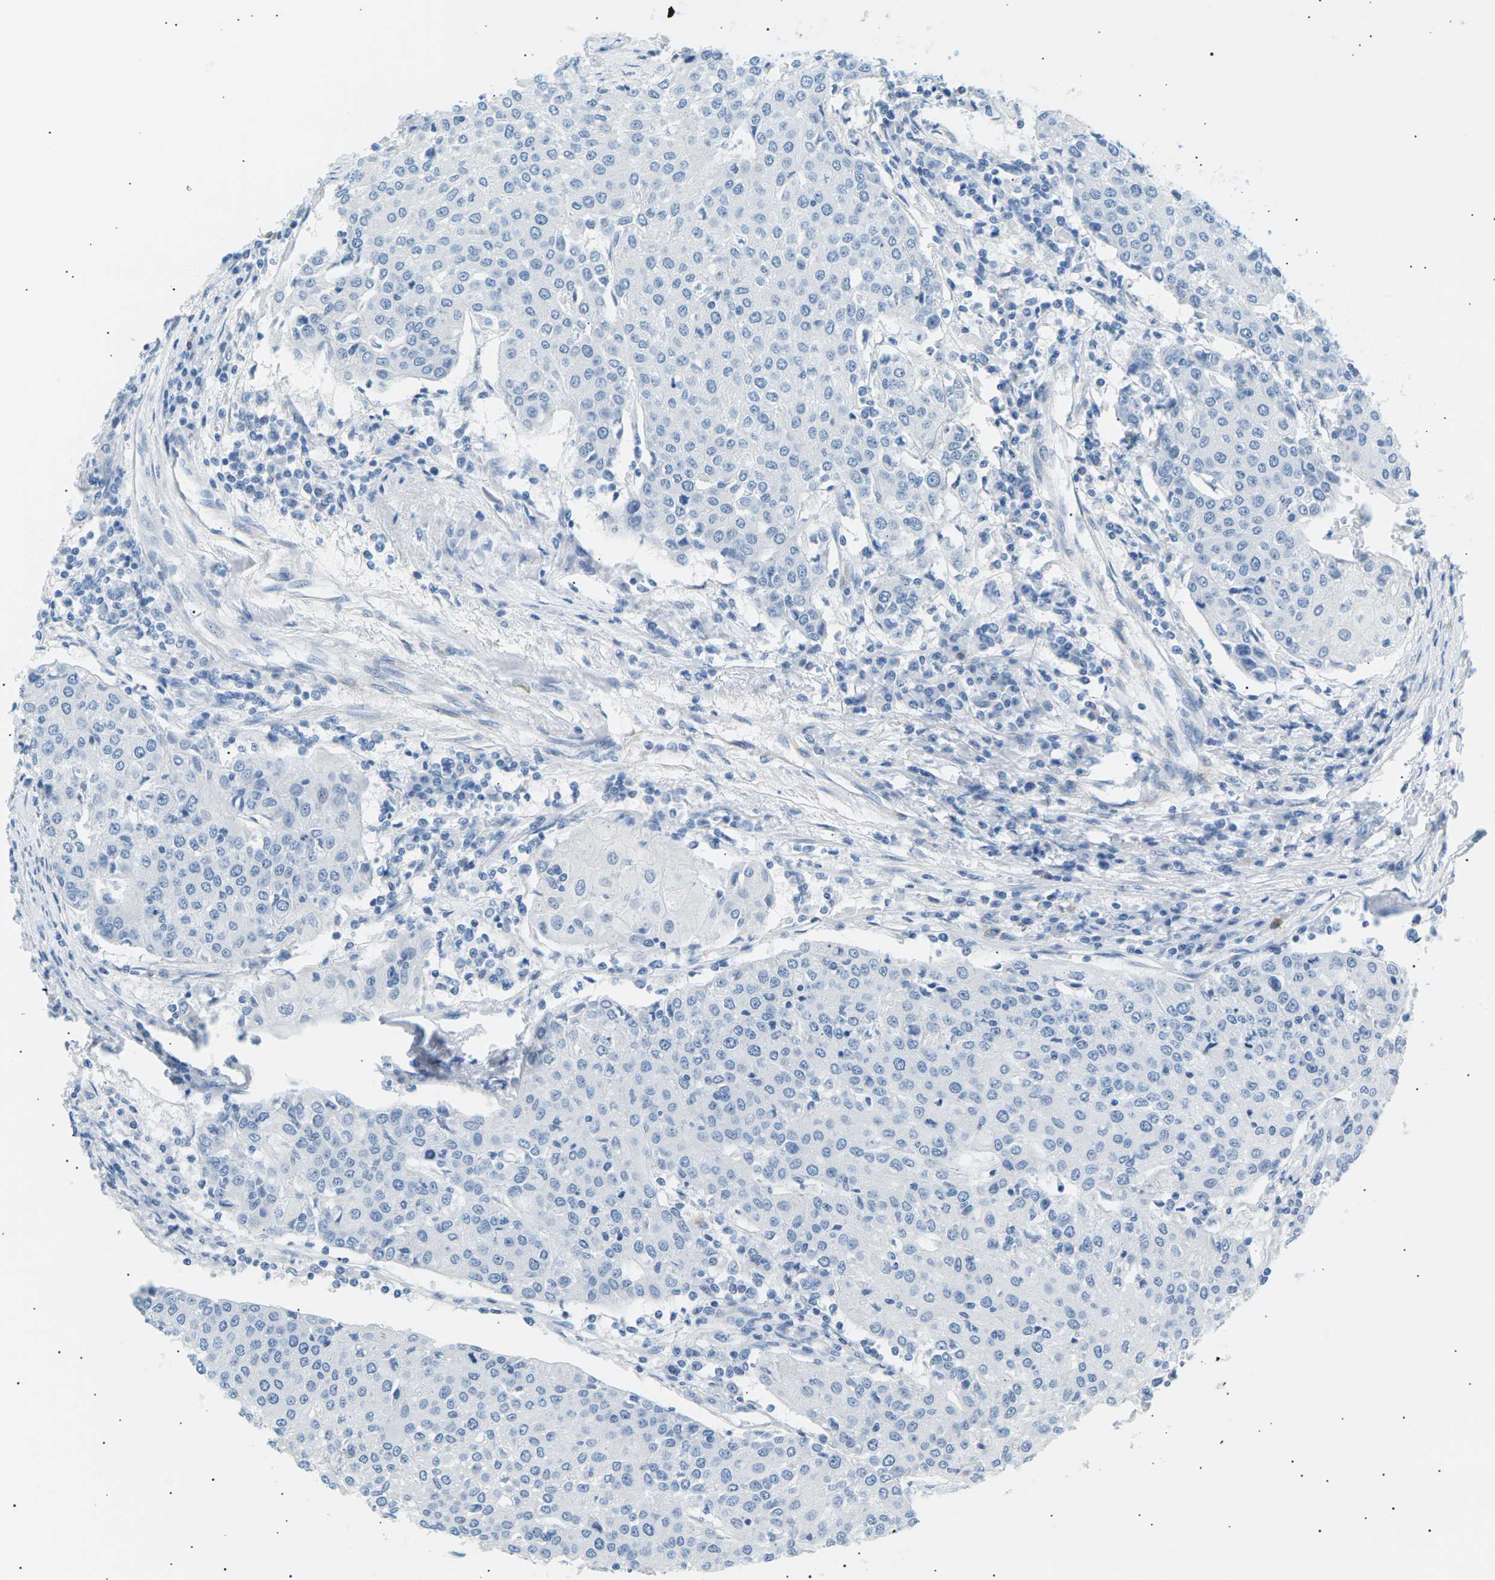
{"staining": {"intensity": "negative", "quantity": "none", "location": "none"}, "tissue": "urothelial cancer", "cell_type": "Tumor cells", "image_type": "cancer", "snomed": [{"axis": "morphology", "description": "Urothelial carcinoma, High grade"}, {"axis": "topography", "description": "Urinary bladder"}], "caption": "Protein analysis of urothelial cancer displays no significant expression in tumor cells.", "gene": "SEPTIN5", "patient": {"sex": "female", "age": 85}}